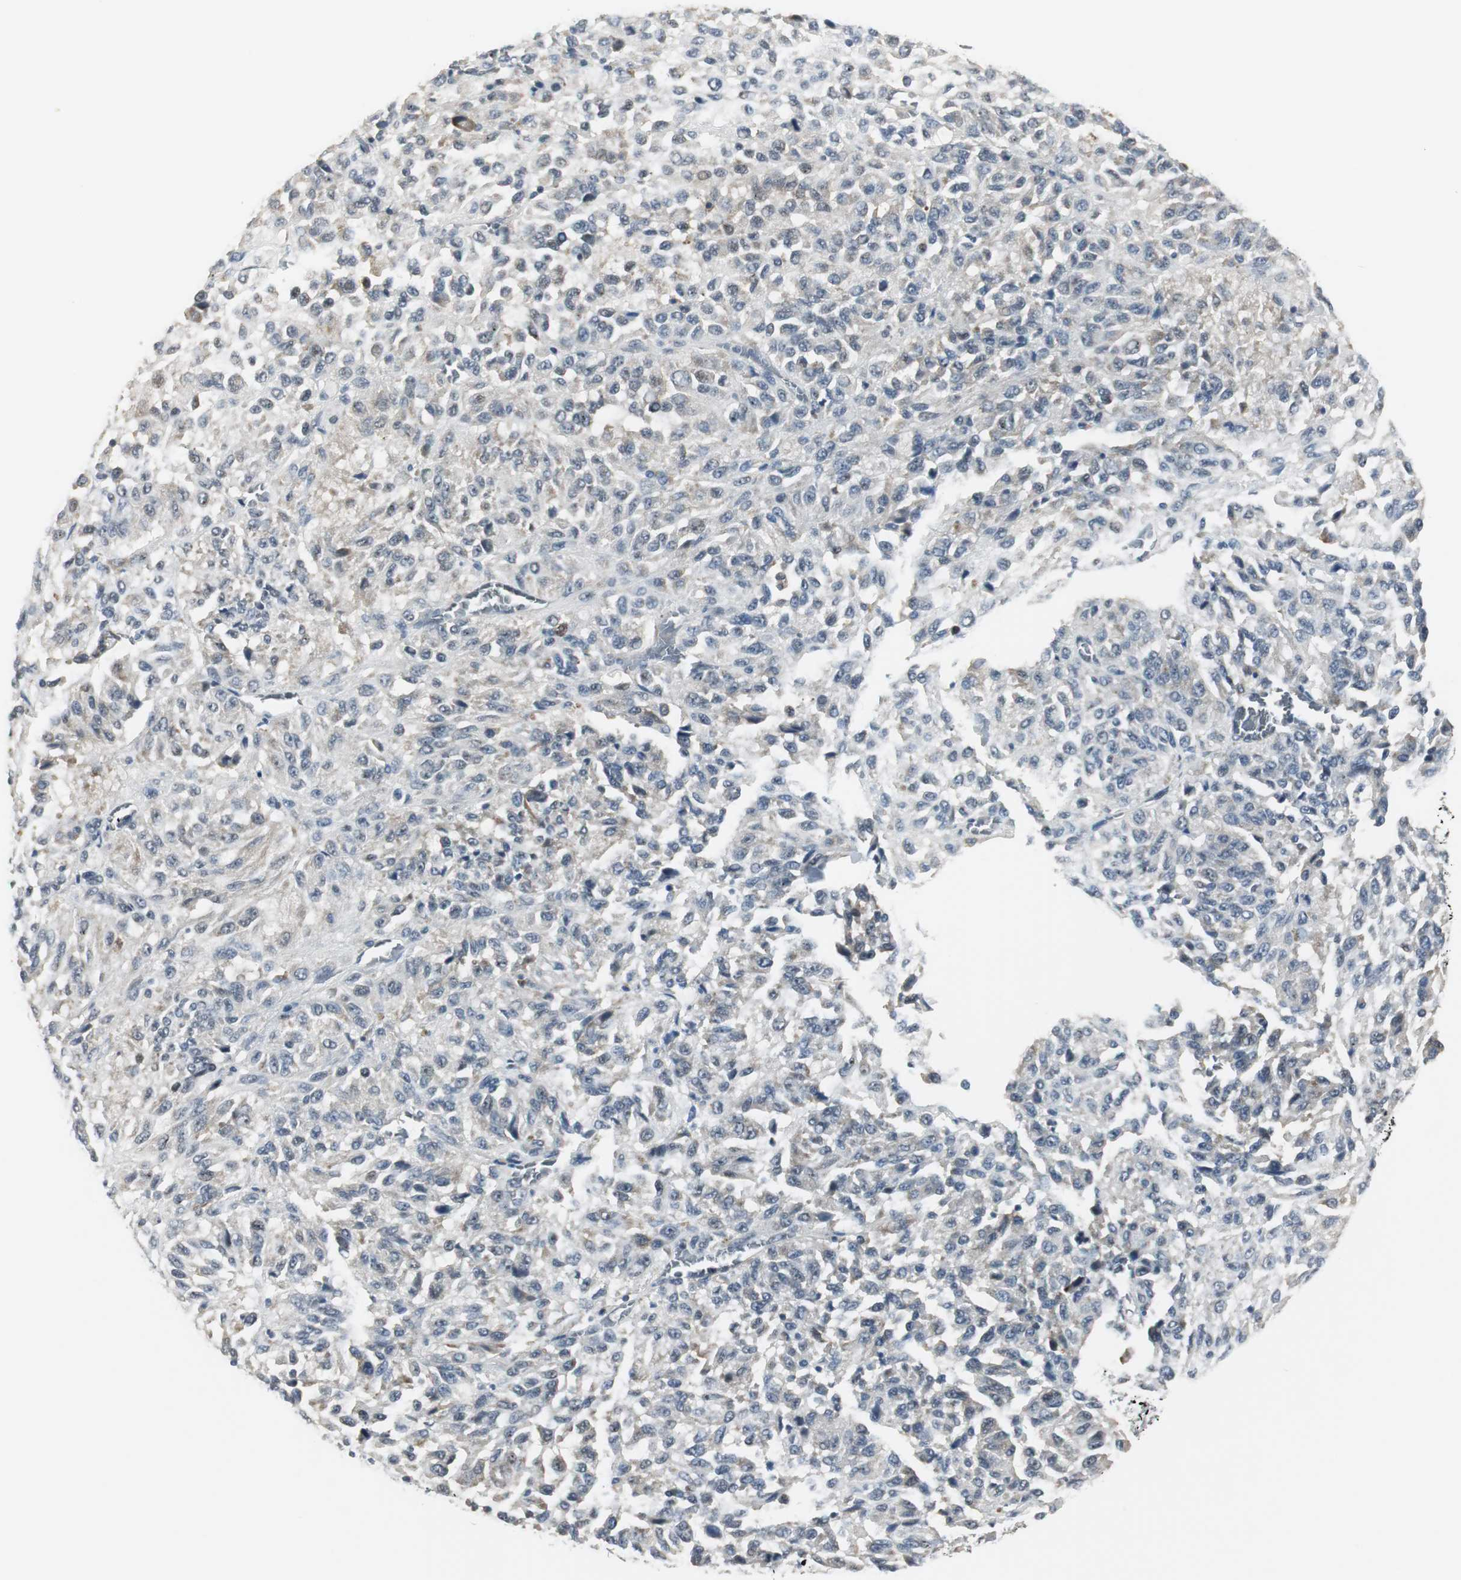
{"staining": {"intensity": "weak", "quantity": "25%-75%", "location": "cytoplasmic/membranous"}, "tissue": "melanoma", "cell_type": "Tumor cells", "image_type": "cancer", "snomed": [{"axis": "morphology", "description": "Malignant melanoma, Metastatic site"}, {"axis": "topography", "description": "Lung"}], "caption": "There is low levels of weak cytoplasmic/membranous expression in tumor cells of melanoma, as demonstrated by immunohistochemical staining (brown color).", "gene": "CCT5", "patient": {"sex": "male", "age": 64}}